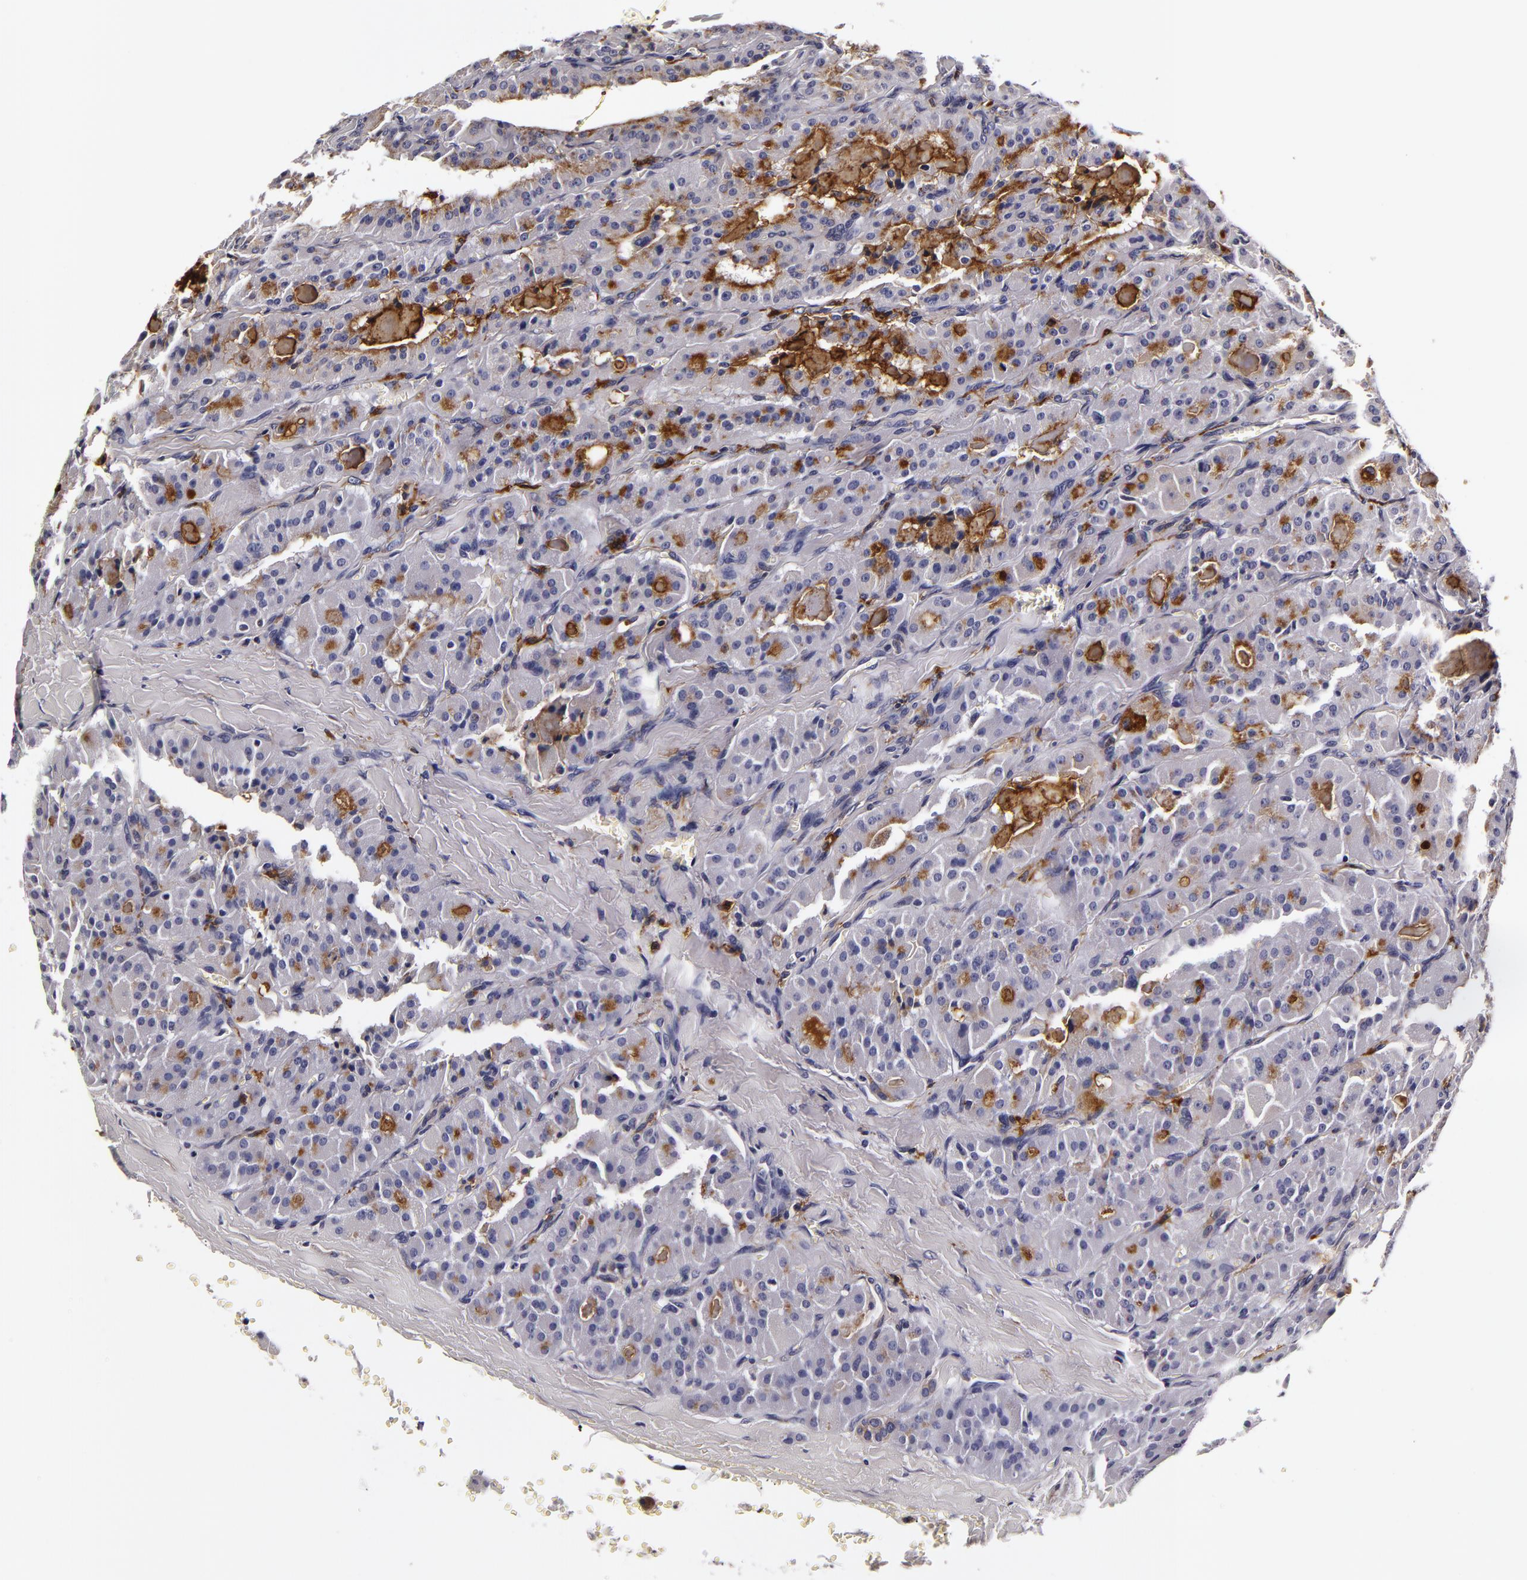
{"staining": {"intensity": "negative", "quantity": "none", "location": "none"}, "tissue": "thyroid cancer", "cell_type": "Tumor cells", "image_type": "cancer", "snomed": [{"axis": "morphology", "description": "Carcinoma, NOS"}, {"axis": "topography", "description": "Thyroid gland"}], "caption": "Photomicrograph shows no protein expression in tumor cells of carcinoma (thyroid) tissue.", "gene": "LGALS3BP", "patient": {"sex": "male", "age": 76}}